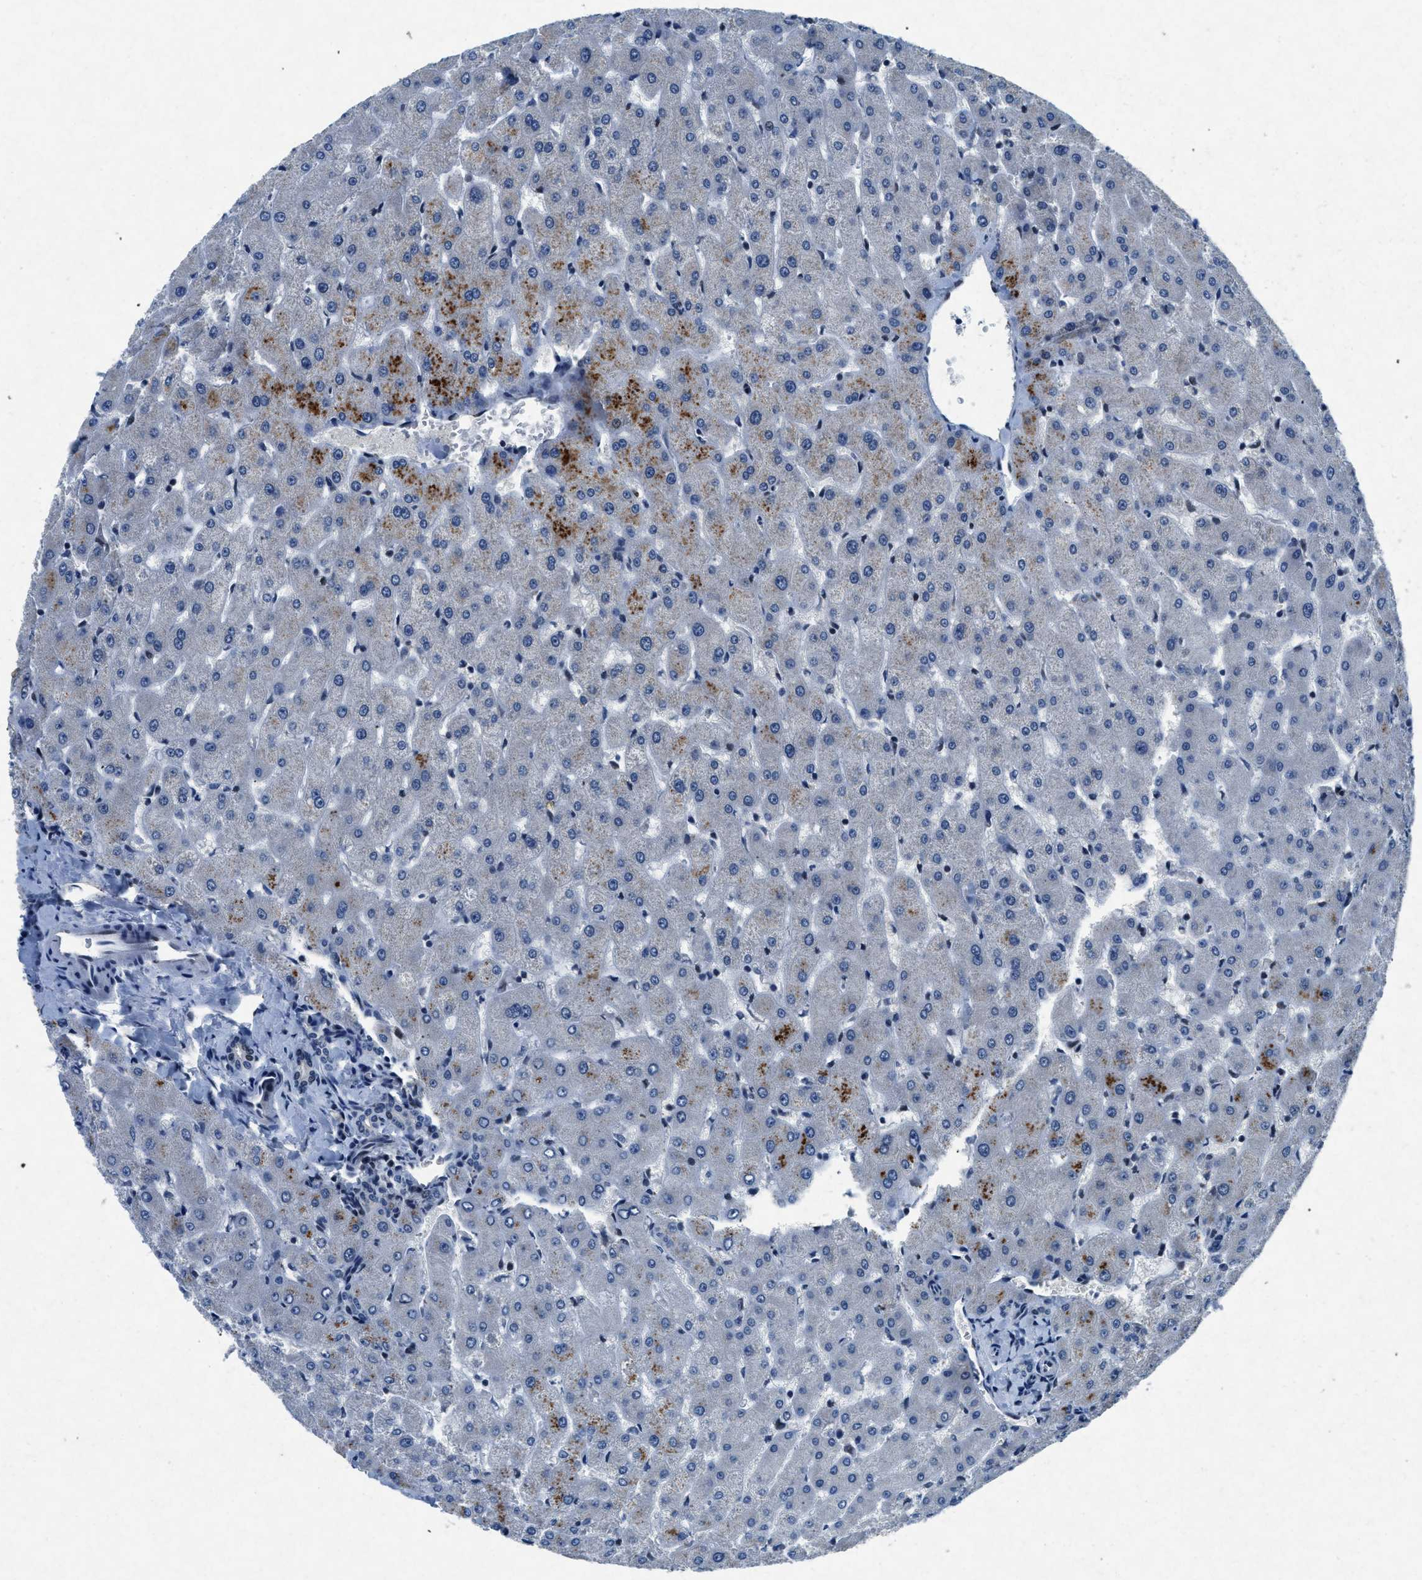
{"staining": {"intensity": "negative", "quantity": "none", "location": "none"}, "tissue": "liver", "cell_type": "Cholangiocytes", "image_type": "normal", "snomed": [{"axis": "morphology", "description": "Normal tissue, NOS"}, {"axis": "topography", "description": "Liver"}], "caption": "This is an immunohistochemistry (IHC) image of unremarkable human liver. There is no positivity in cholangiocytes.", "gene": "PHLDA1", "patient": {"sex": "female", "age": 63}}